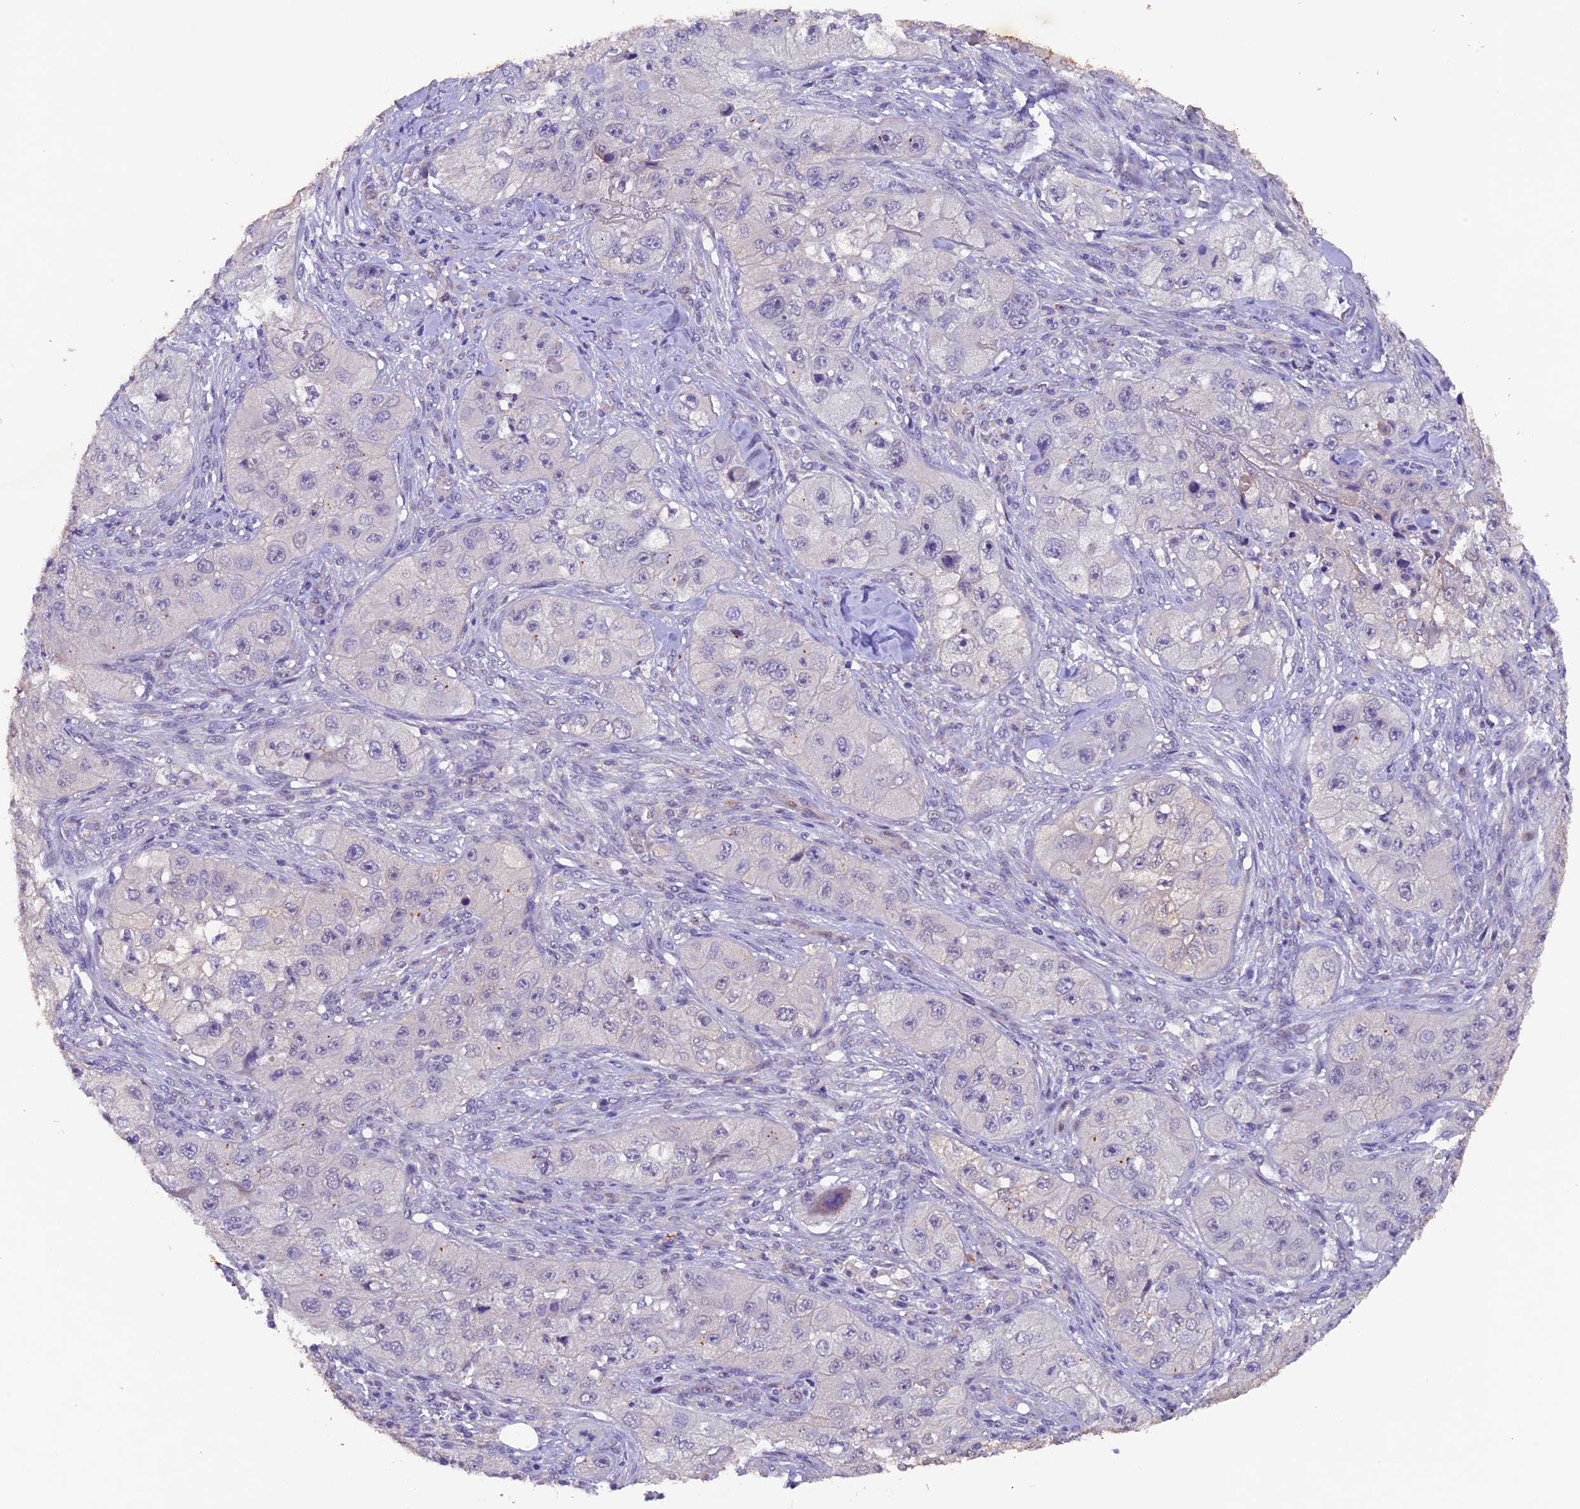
{"staining": {"intensity": "negative", "quantity": "none", "location": "none"}, "tissue": "skin cancer", "cell_type": "Tumor cells", "image_type": "cancer", "snomed": [{"axis": "morphology", "description": "Squamous cell carcinoma, NOS"}, {"axis": "topography", "description": "Skin"}, {"axis": "topography", "description": "Subcutis"}], "caption": "Immunohistochemistry (IHC) histopathology image of human skin cancer (squamous cell carcinoma) stained for a protein (brown), which demonstrates no expression in tumor cells. Brightfield microscopy of immunohistochemistry stained with DAB (3,3'-diaminobenzidine) (brown) and hematoxylin (blue), captured at high magnification.", "gene": "NCK2", "patient": {"sex": "male", "age": 73}}